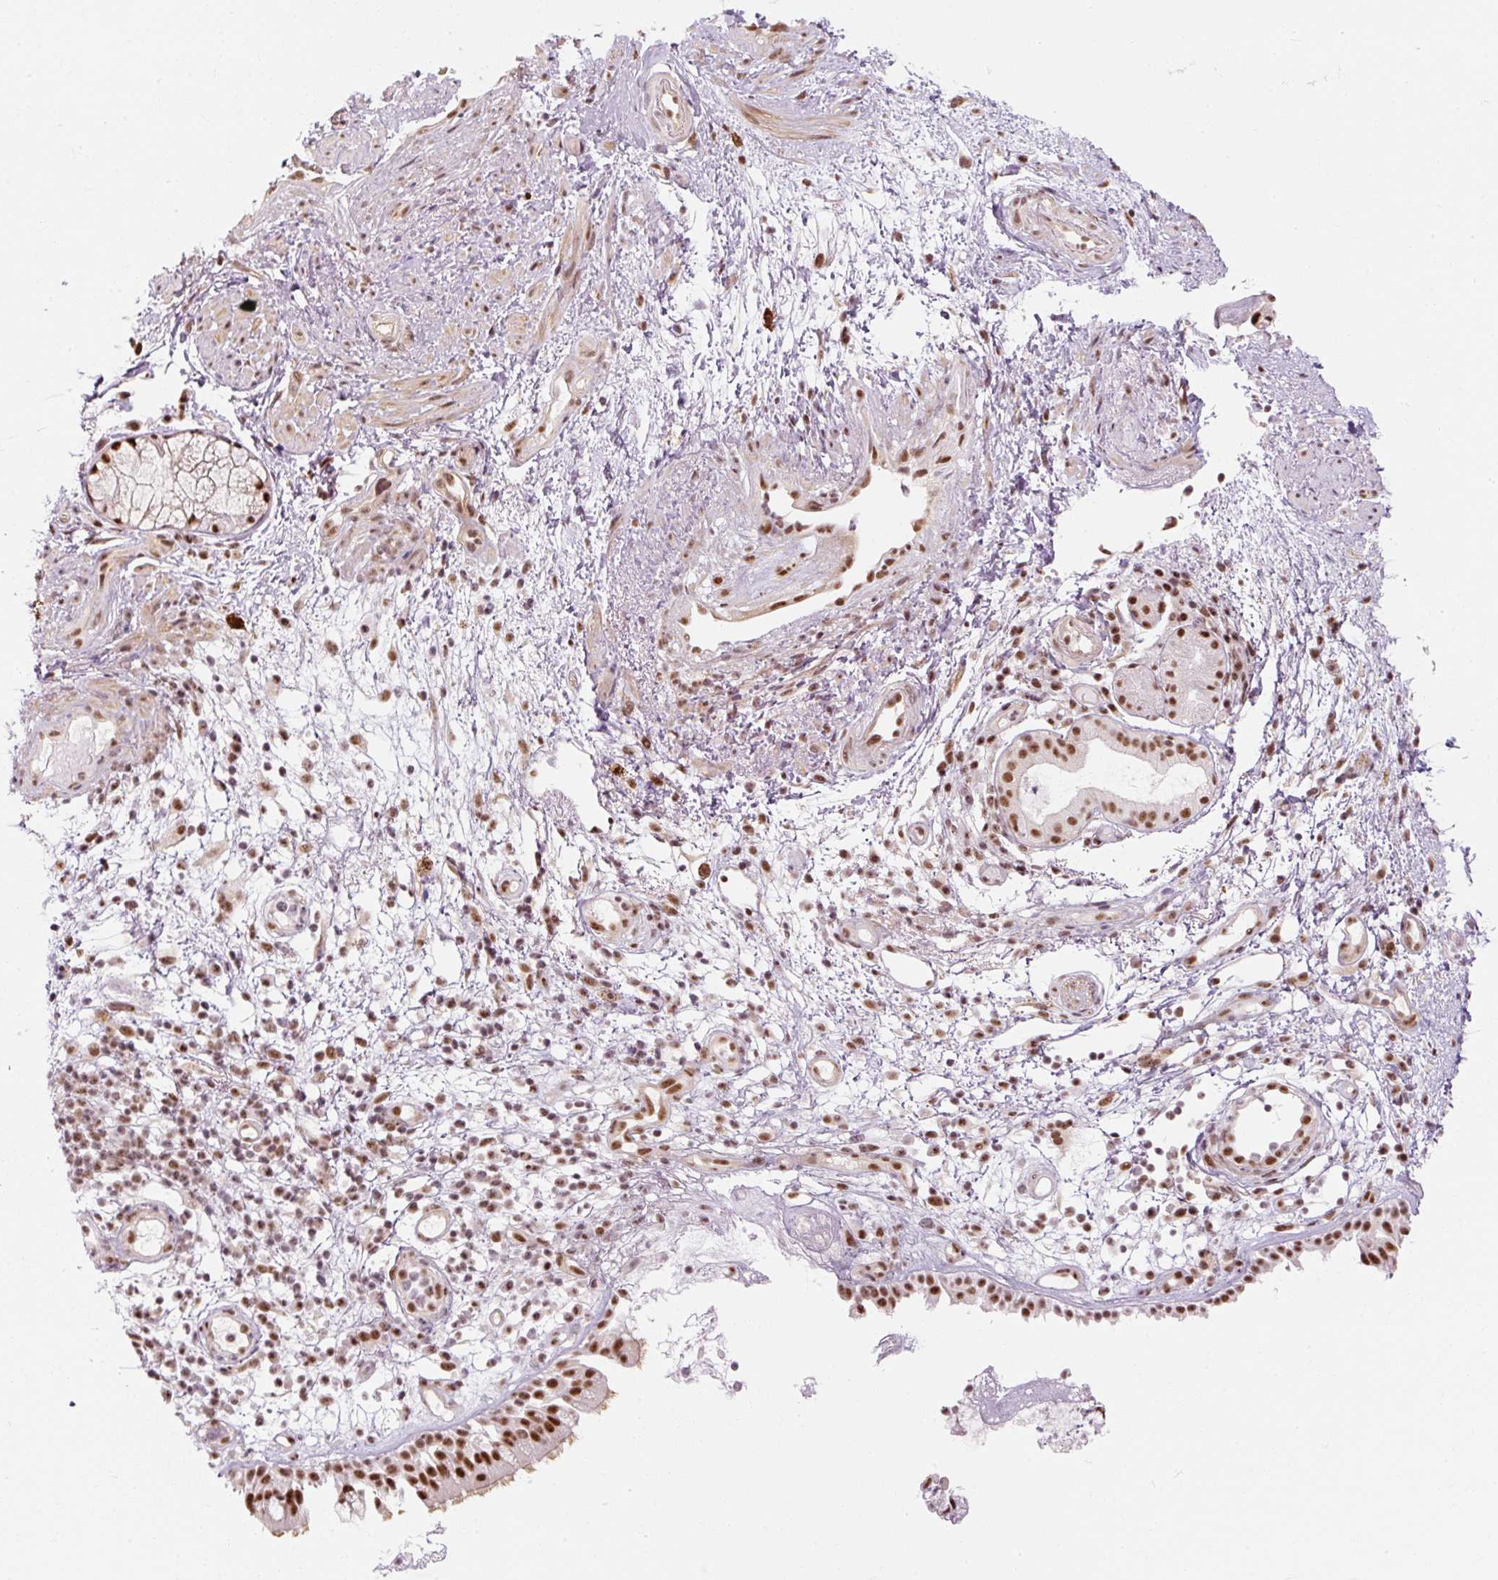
{"staining": {"intensity": "moderate", "quantity": ">75%", "location": "nuclear"}, "tissue": "nasopharynx", "cell_type": "Respiratory epithelial cells", "image_type": "normal", "snomed": [{"axis": "morphology", "description": "Normal tissue, NOS"}, {"axis": "morphology", "description": "Inflammation, NOS"}, {"axis": "topography", "description": "Nasopharynx"}], "caption": "A medium amount of moderate nuclear positivity is identified in approximately >75% of respiratory epithelial cells in unremarkable nasopharynx. (IHC, brightfield microscopy, high magnification).", "gene": "U2AF2", "patient": {"sex": "male", "age": 54}}